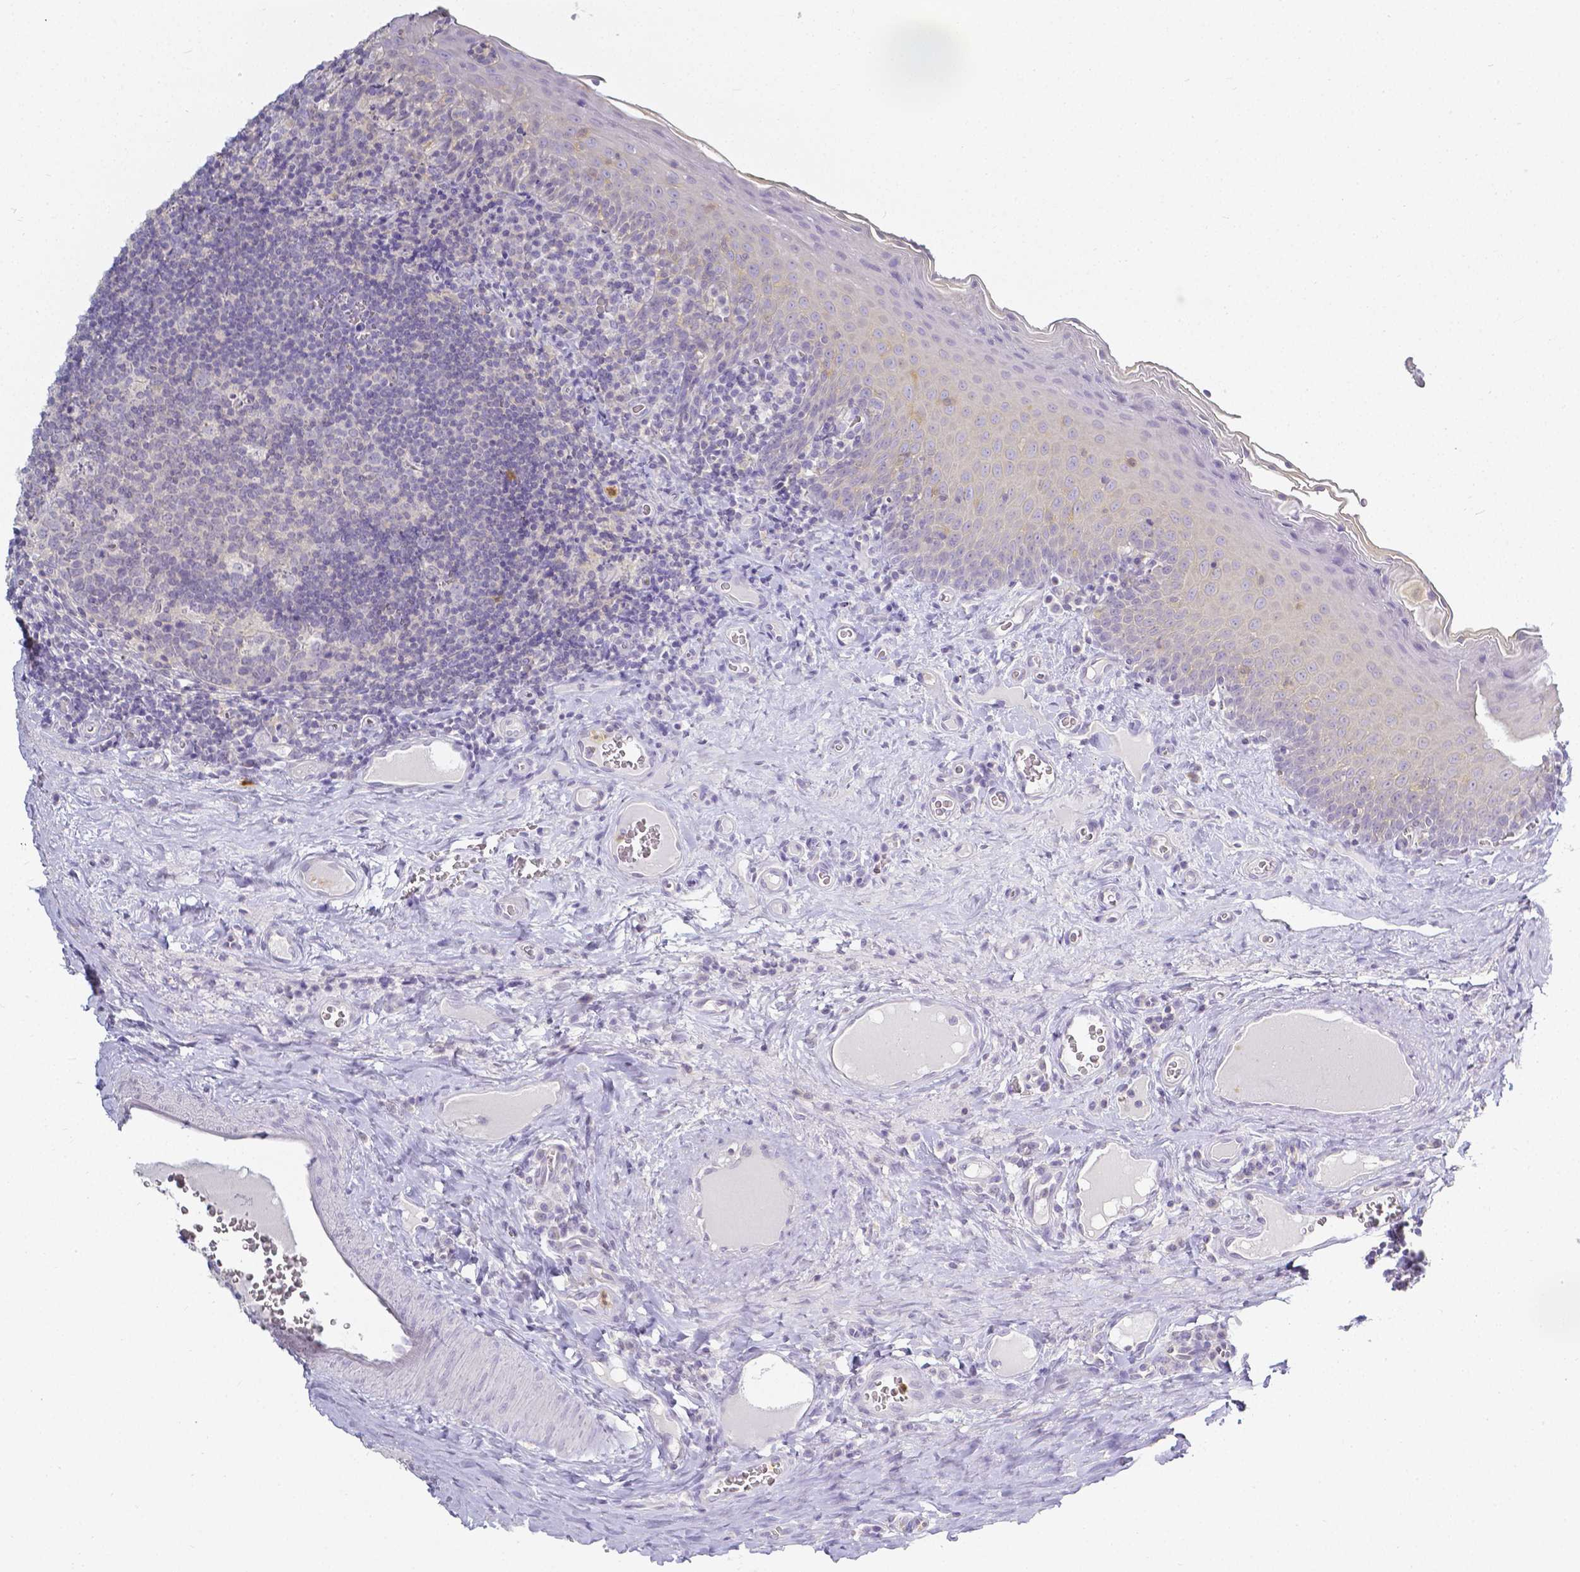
{"staining": {"intensity": "negative", "quantity": "none", "location": "none"}, "tissue": "tonsil", "cell_type": "Germinal center cells", "image_type": "normal", "snomed": [{"axis": "morphology", "description": "Normal tissue, NOS"}, {"axis": "morphology", "description": "Inflammation, NOS"}, {"axis": "topography", "description": "Tonsil"}], "caption": "Immunohistochemistry of normal tonsil demonstrates no staining in germinal center cells. (DAB (3,3'-diaminobenzidine) immunohistochemistry (IHC) visualized using brightfield microscopy, high magnification).", "gene": "KCNH1", "patient": {"sex": "female", "age": 31}}